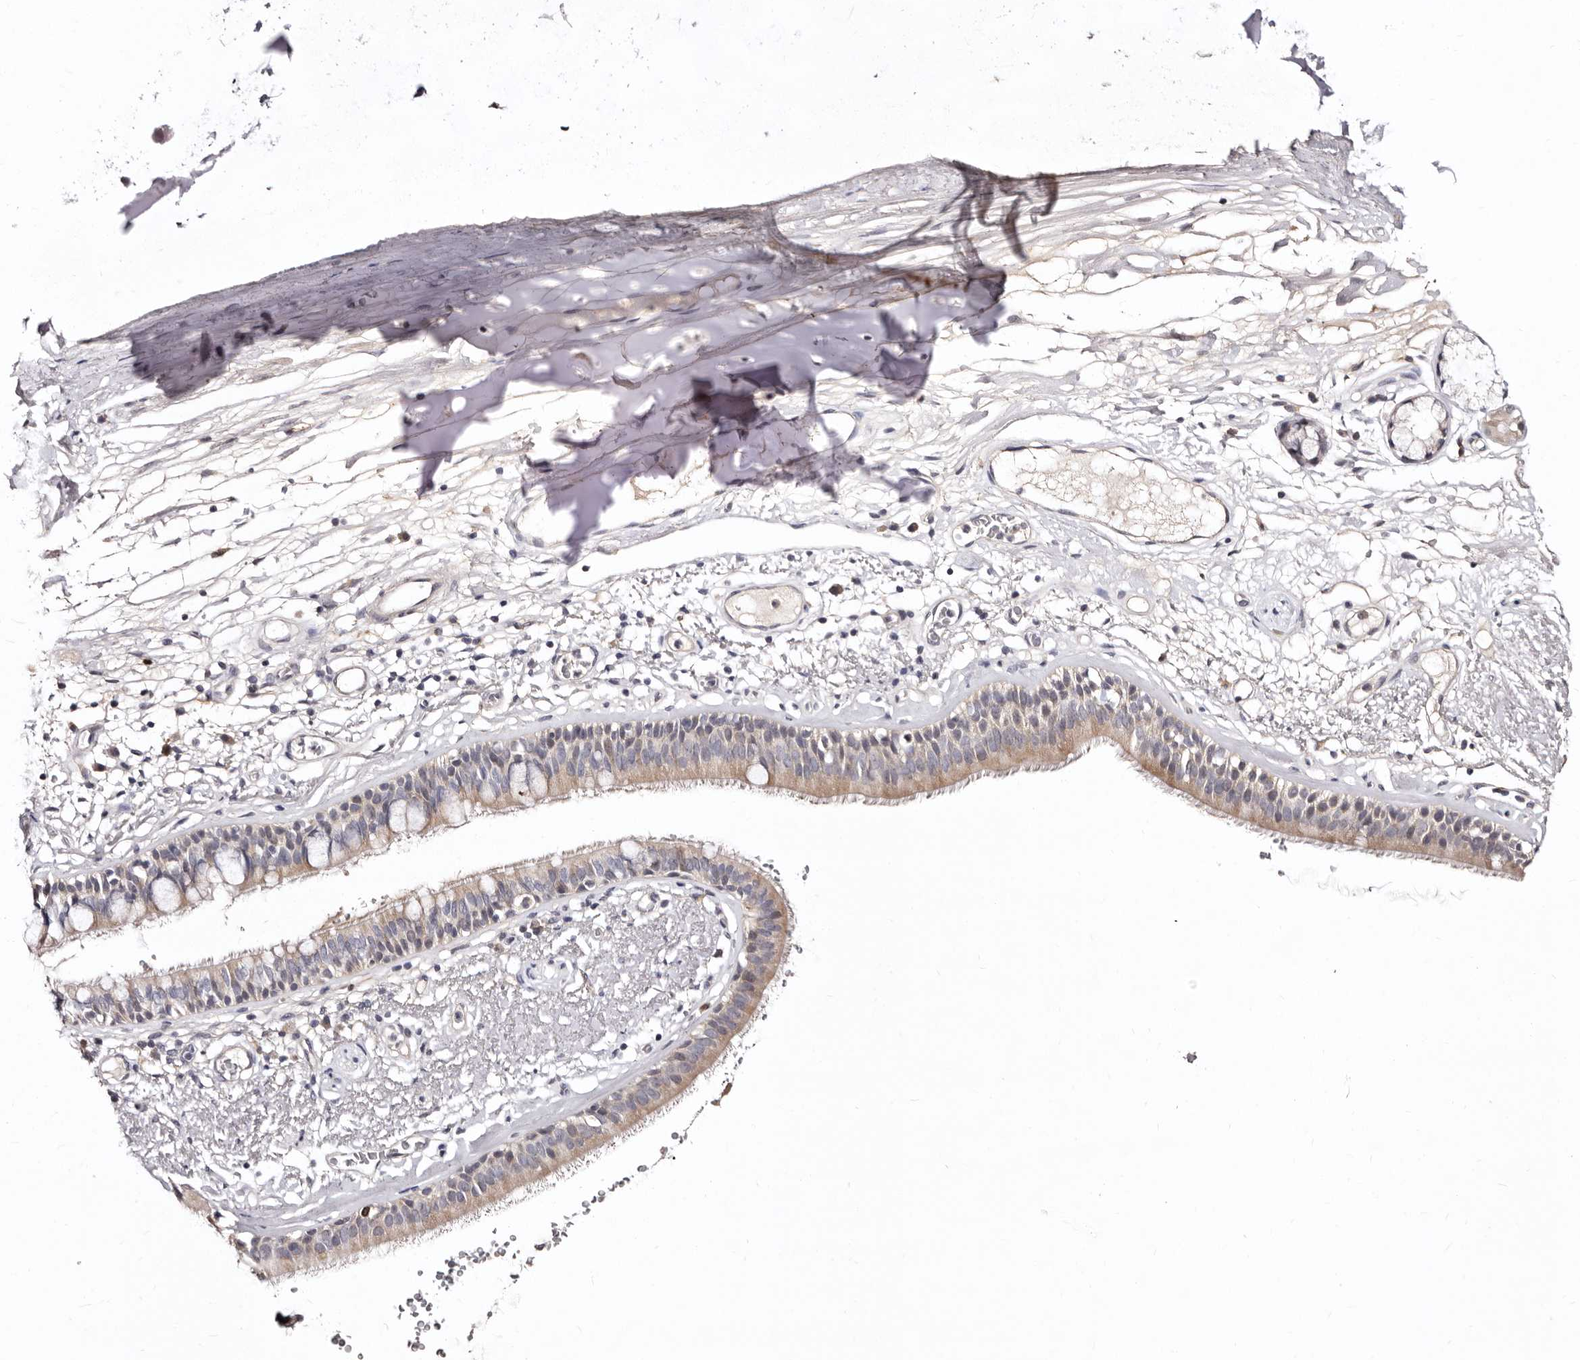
{"staining": {"intensity": "negative", "quantity": "none", "location": "none"}, "tissue": "adipose tissue", "cell_type": "Adipocytes", "image_type": "normal", "snomed": [{"axis": "morphology", "description": "Normal tissue, NOS"}, {"axis": "topography", "description": "Cartilage tissue"}], "caption": "High magnification brightfield microscopy of unremarkable adipose tissue stained with DAB (brown) and counterstained with hematoxylin (blue): adipocytes show no significant staining. (Brightfield microscopy of DAB IHC at high magnification).", "gene": "CDCA8", "patient": {"sex": "female", "age": 63}}